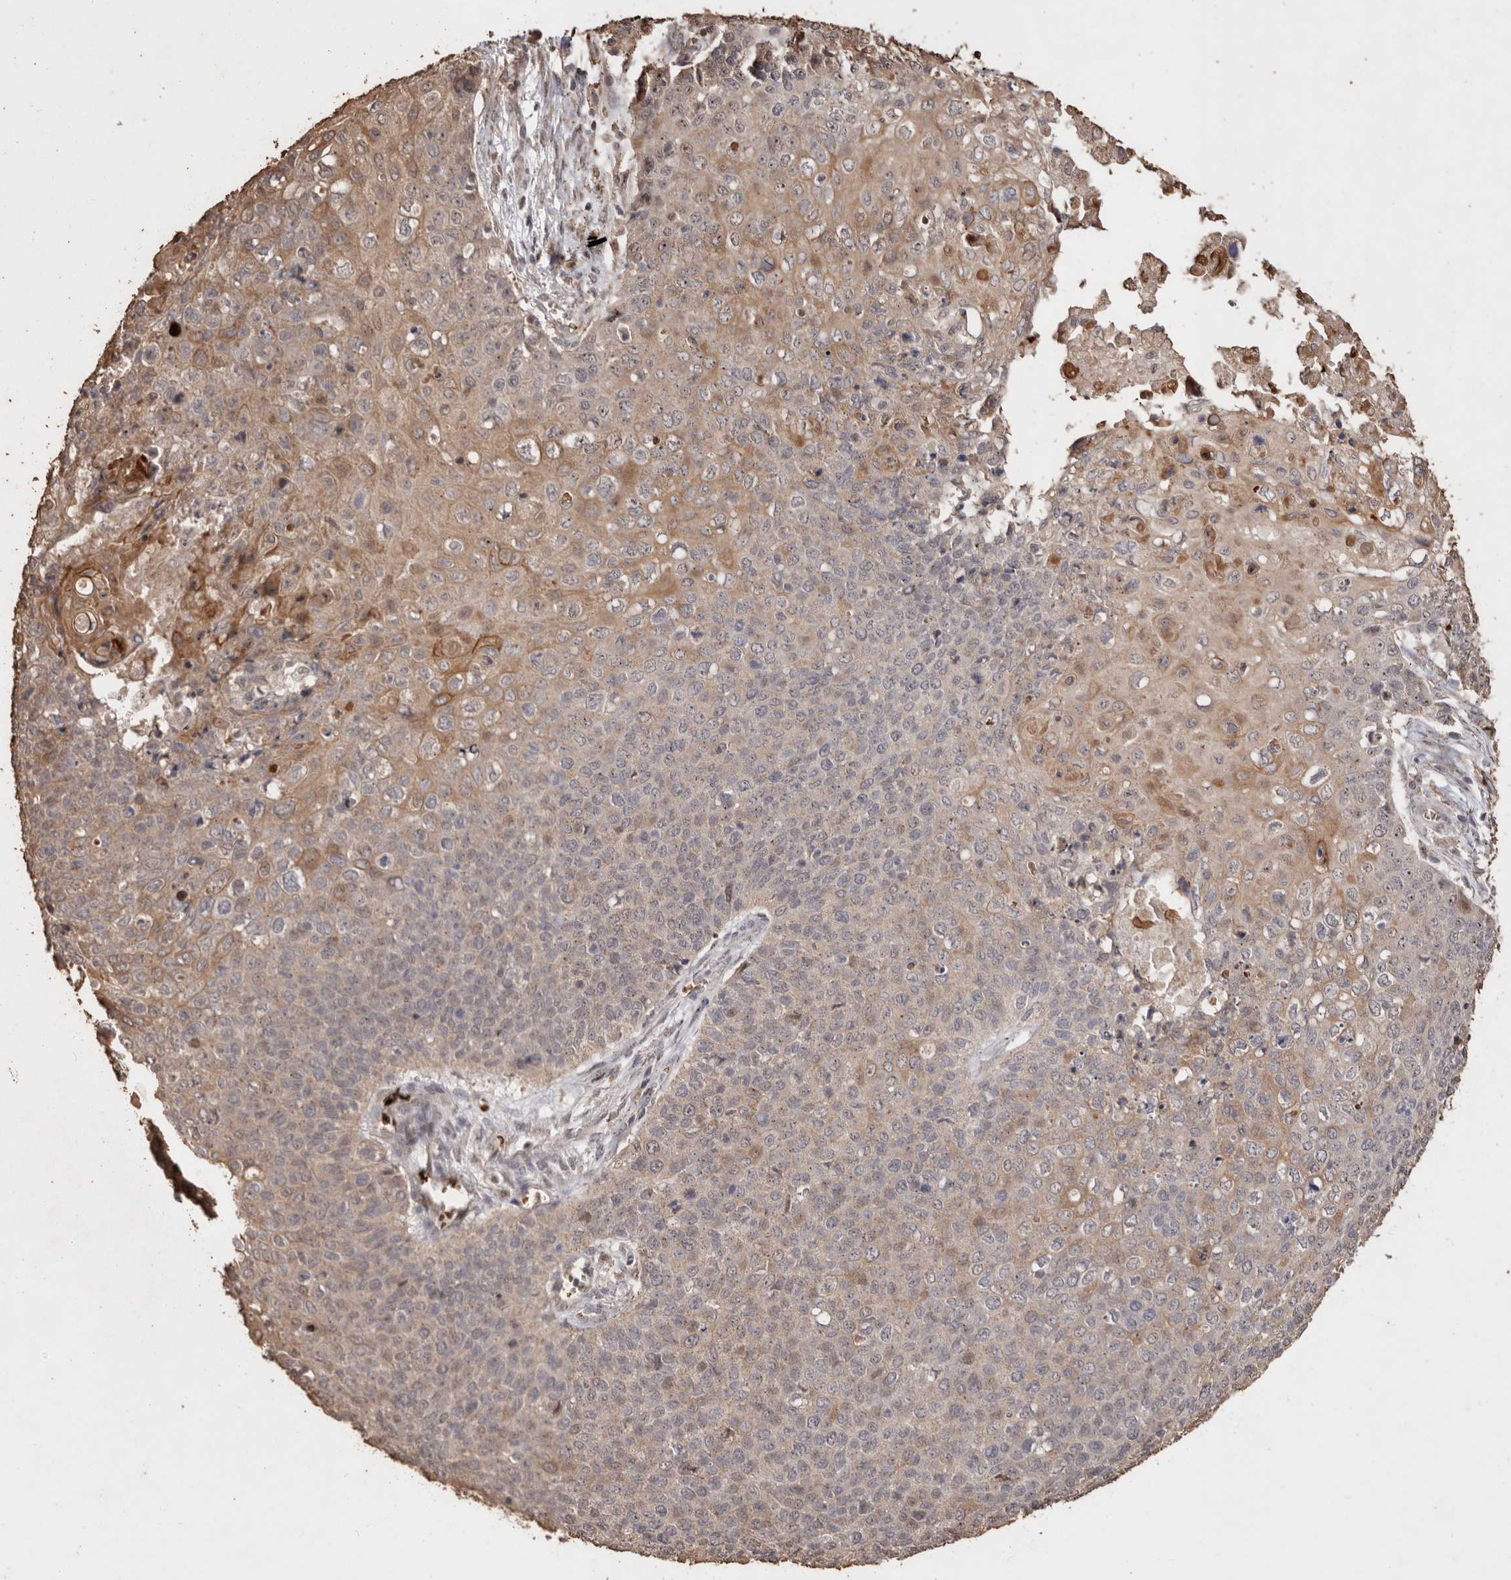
{"staining": {"intensity": "weak", "quantity": "25%-75%", "location": "cytoplasmic/membranous"}, "tissue": "cervical cancer", "cell_type": "Tumor cells", "image_type": "cancer", "snomed": [{"axis": "morphology", "description": "Squamous cell carcinoma, NOS"}, {"axis": "topography", "description": "Cervix"}], "caption": "Tumor cells reveal low levels of weak cytoplasmic/membranous staining in about 25%-75% of cells in cervical squamous cell carcinoma.", "gene": "GRAMD2A", "patient": {"sex": "female", "age": 39}}